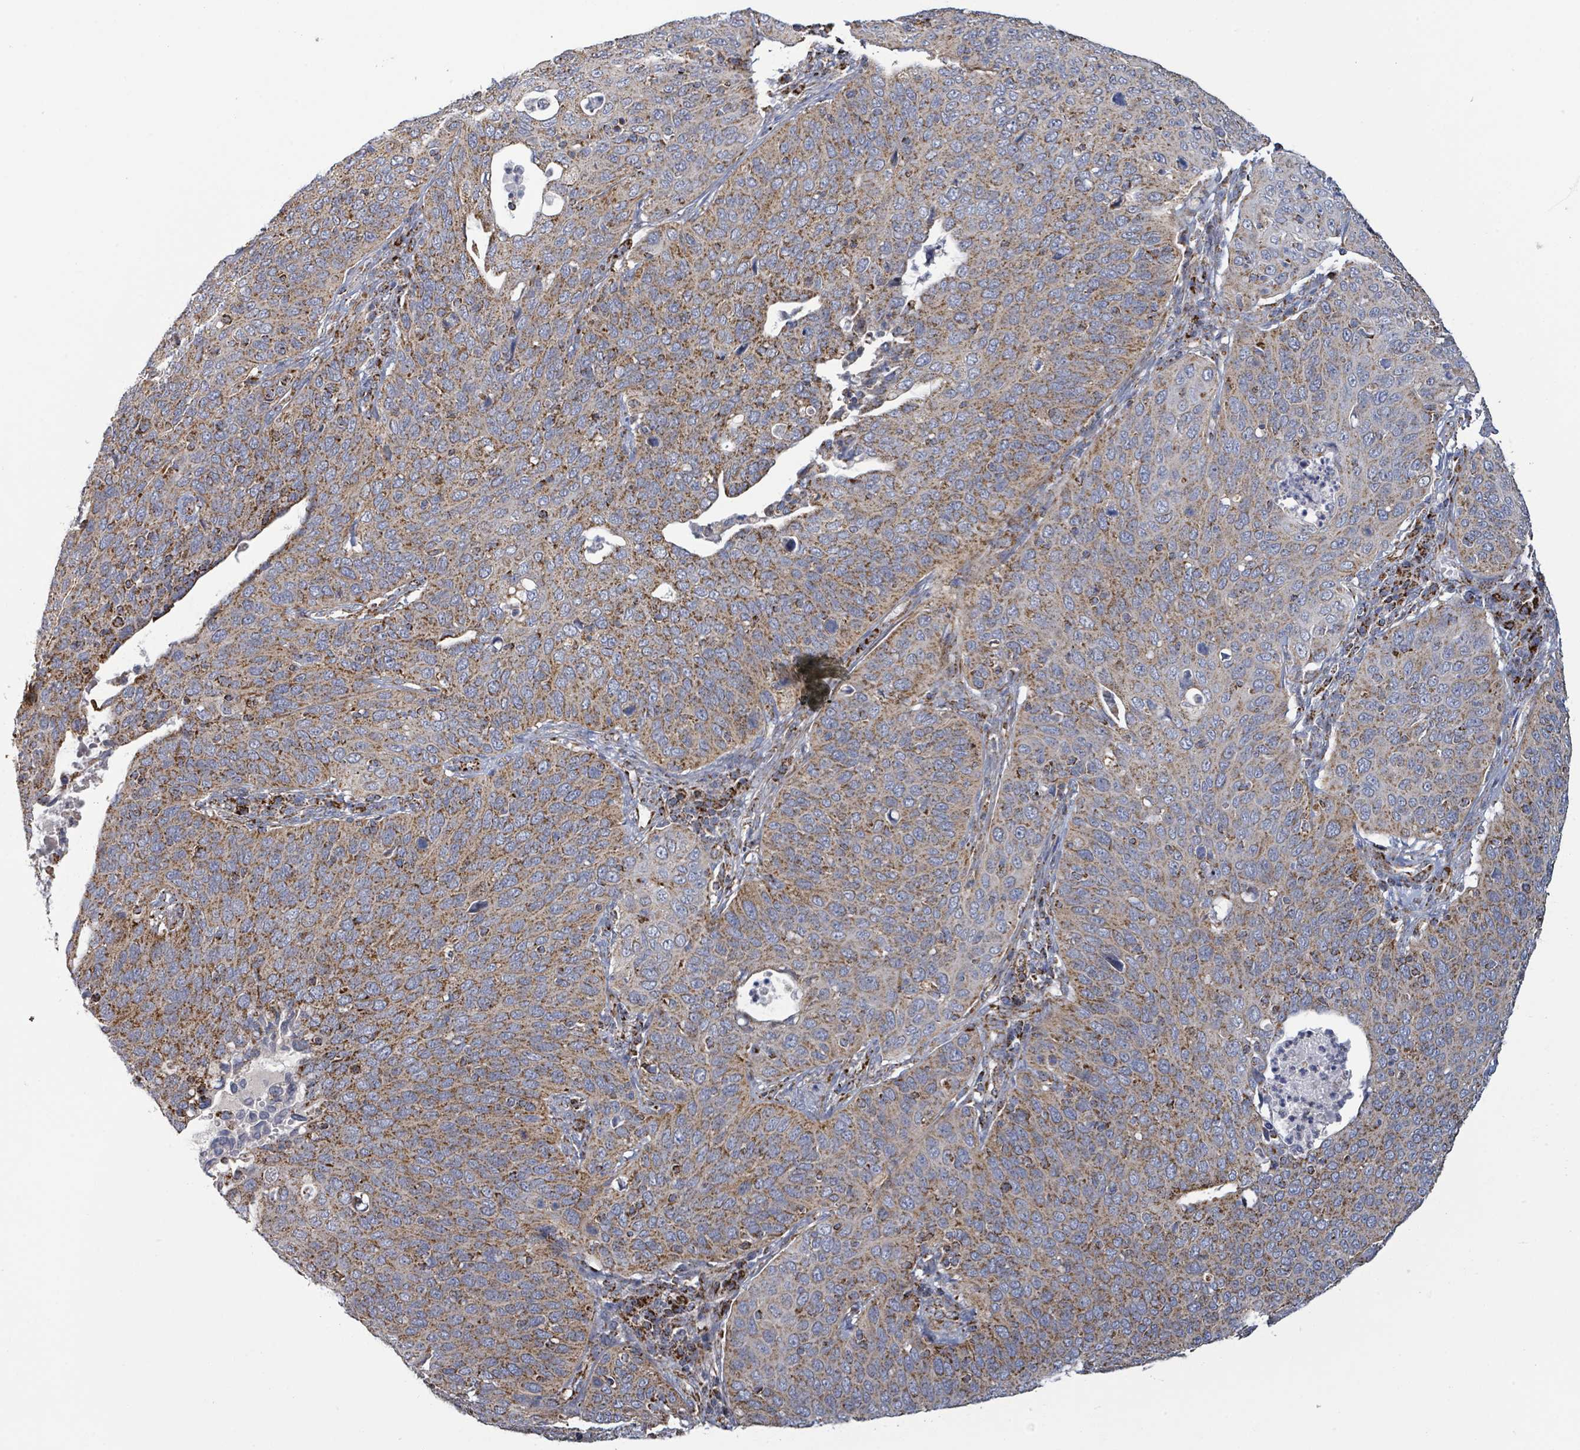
{"staining": {"intensity": "moderate", "quantity": ">75%", "location": "cytoplasmic/membranous"}, "tissue": "cervical cancer", "cell_type": "Tumor cells", "image_type": "cancer", "snomed": [{"axis": "morphology", "description": "Squamous cell carcinoma, NOS"}, {"axis": "topography", "description": "Cervix"}], "caption": "A high-resolution micrograph shows immunohistochemistry (IHC) staining of squamous cell carcinoma (cervical), which reveals moderate cytoplasmic/membranous staining in approximately >75% of tumor cells. (brown staining indicates protein expression, while blue staining denotes nuclei).", "gene": "SUCLG2", "patient": {"sex": "female", "age": 36}}